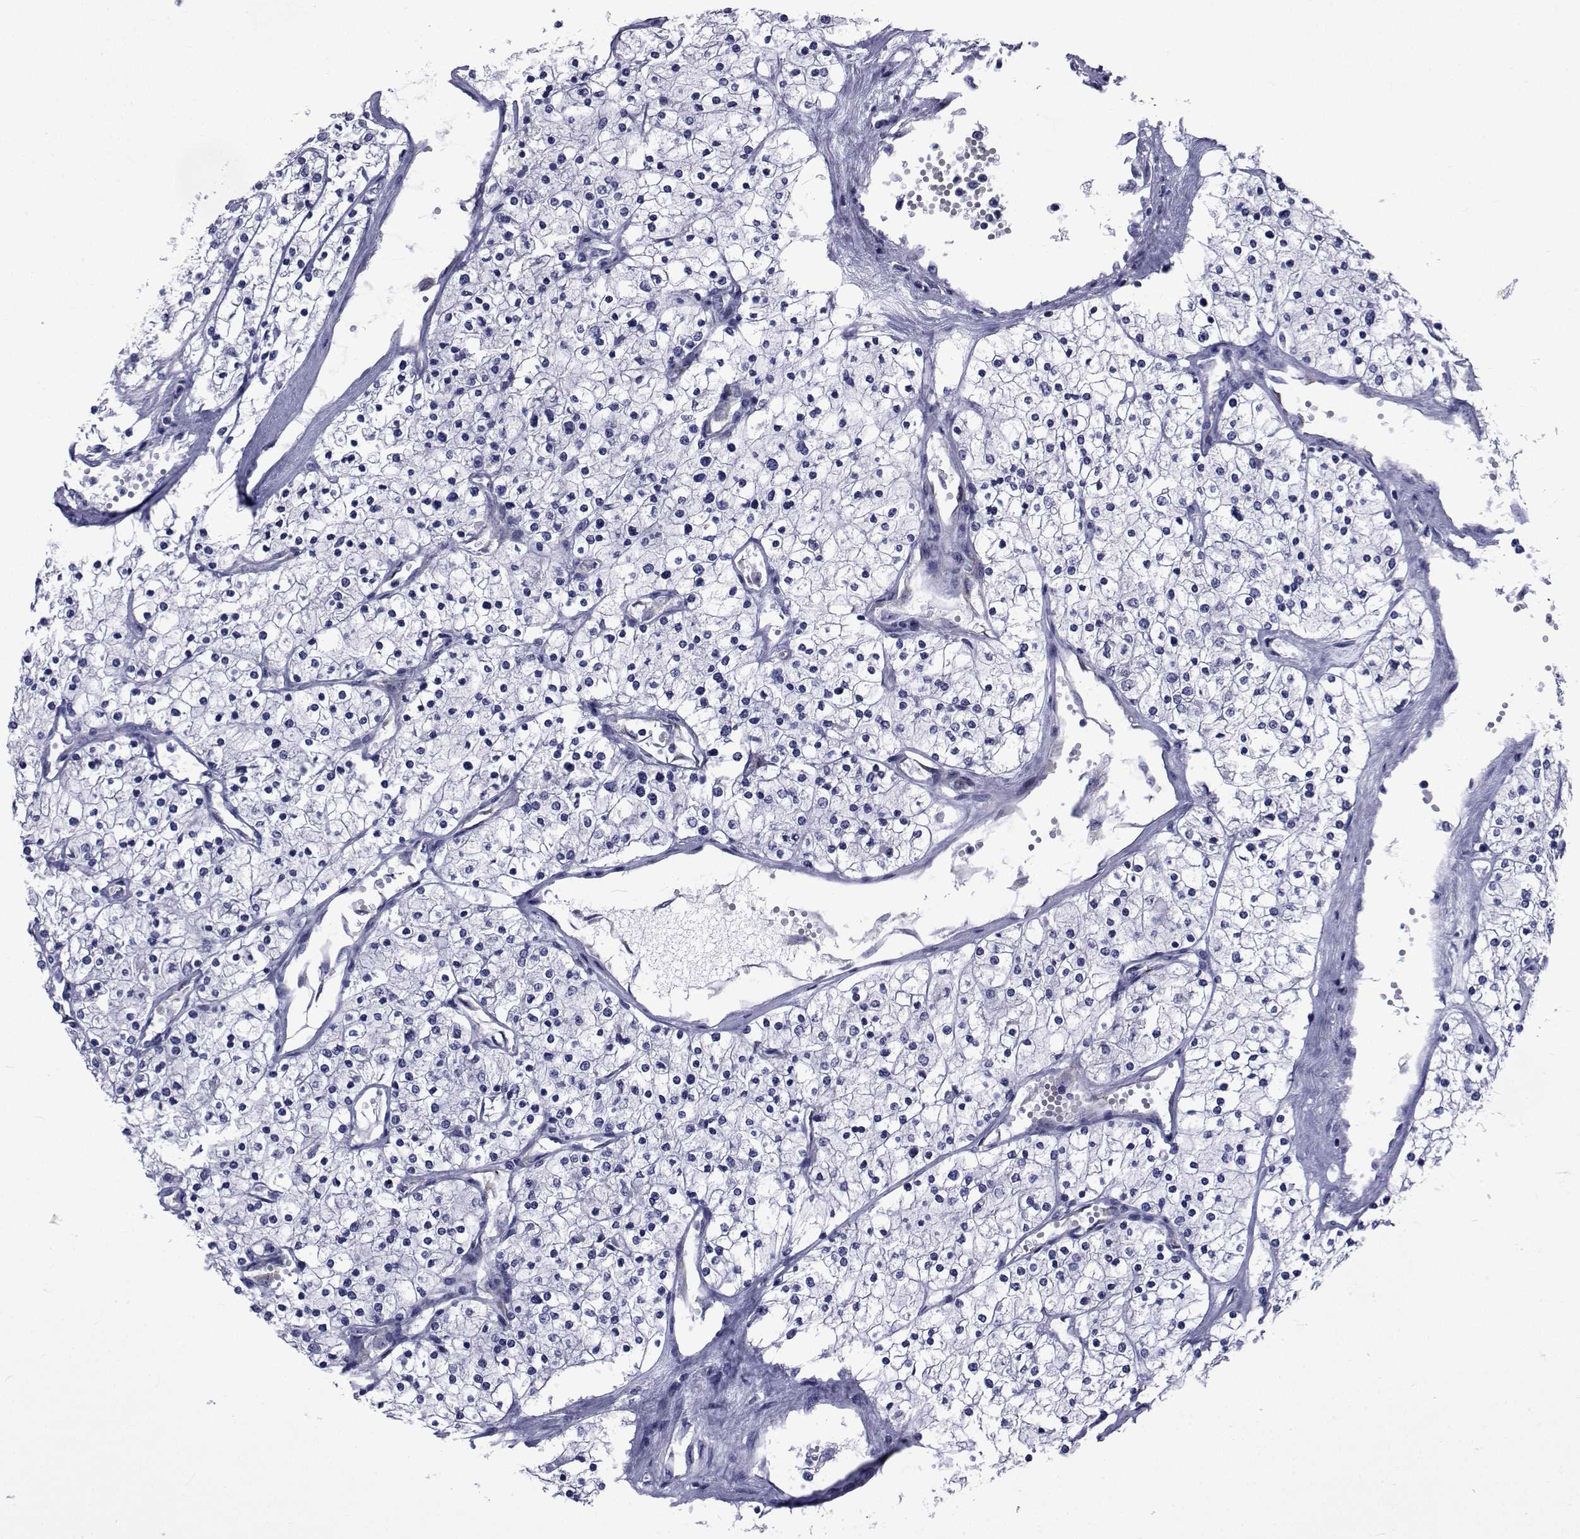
{"staining": {"intensity": "negative", "quantity": "none", "location": "none"}, "tissue": "renal cancer", "cell_type": "Tumor cells", "image_type": "cancer", "snomed": [{"axis": "morphology", "description": "Adenocarcinoma, NOS"}, {"axis": "topography", "description": "Kidney"}], "caption": "Adenocarcinoma (renal) stained for a protein using immunohistochemistry (IHC) shows no expression tumor cells.", "gene": "ROPN1", "patient": {"sex": "male", "age": 80}}